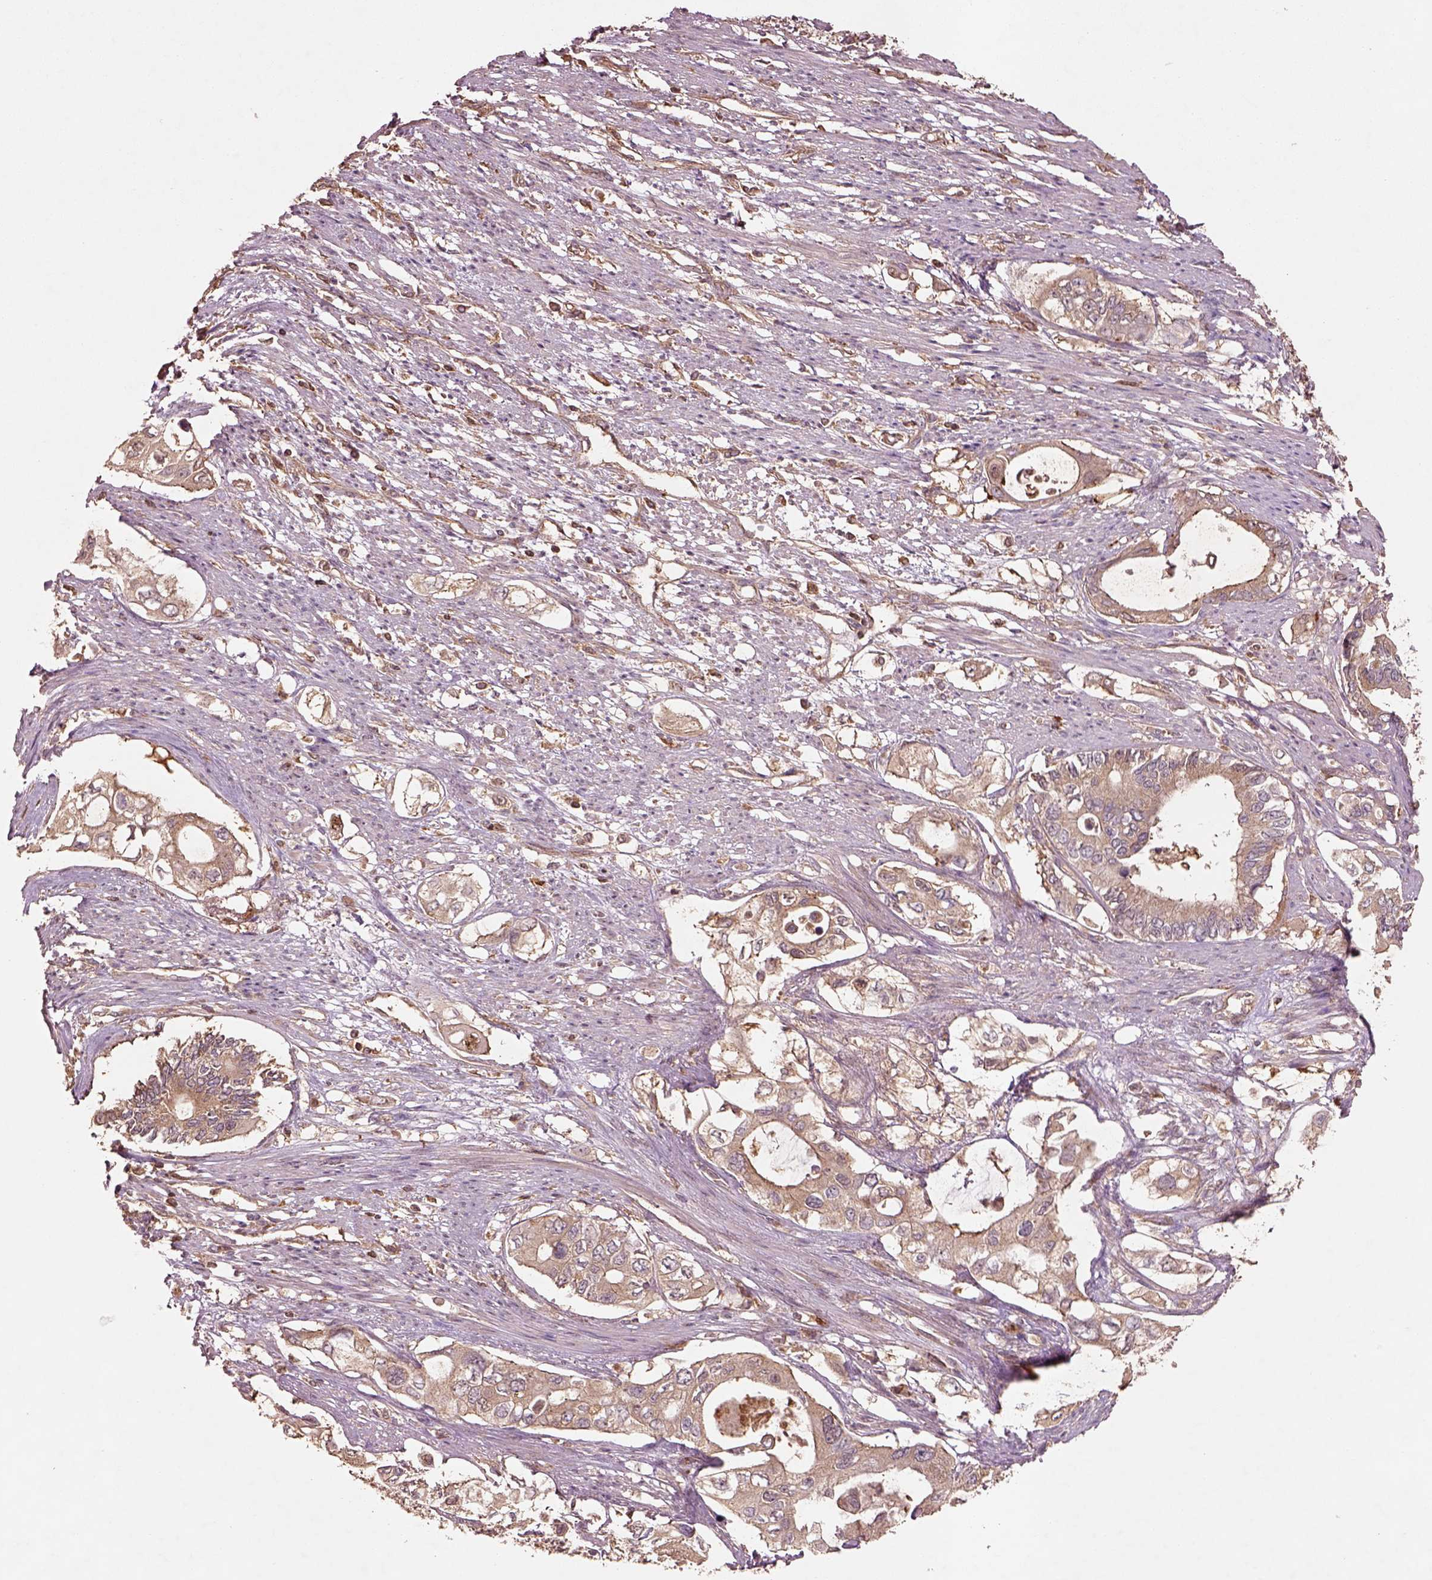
{"staining": {"intensity": "weak", "quantity": ">75%", "location": "cytoplasmic/membranous"}, "tissue": "pancreatic cancer", "cell_type": "Tumor cells", "image_type": "cancer", "snomed": [{"axis": "morphology", "description": "Adenocarcinoma, NOS"}, {"axis": "topography", "description": "Pancreas"}], "caption": "About >75% of tumor cells in human pancreatic adenocarcinoma display weak cytoplasmic/membranous protein expression as visualized by brown immunohistochemical staining.", "gene": "TRADD", "patient": {"sex": "female", "age": 63}}